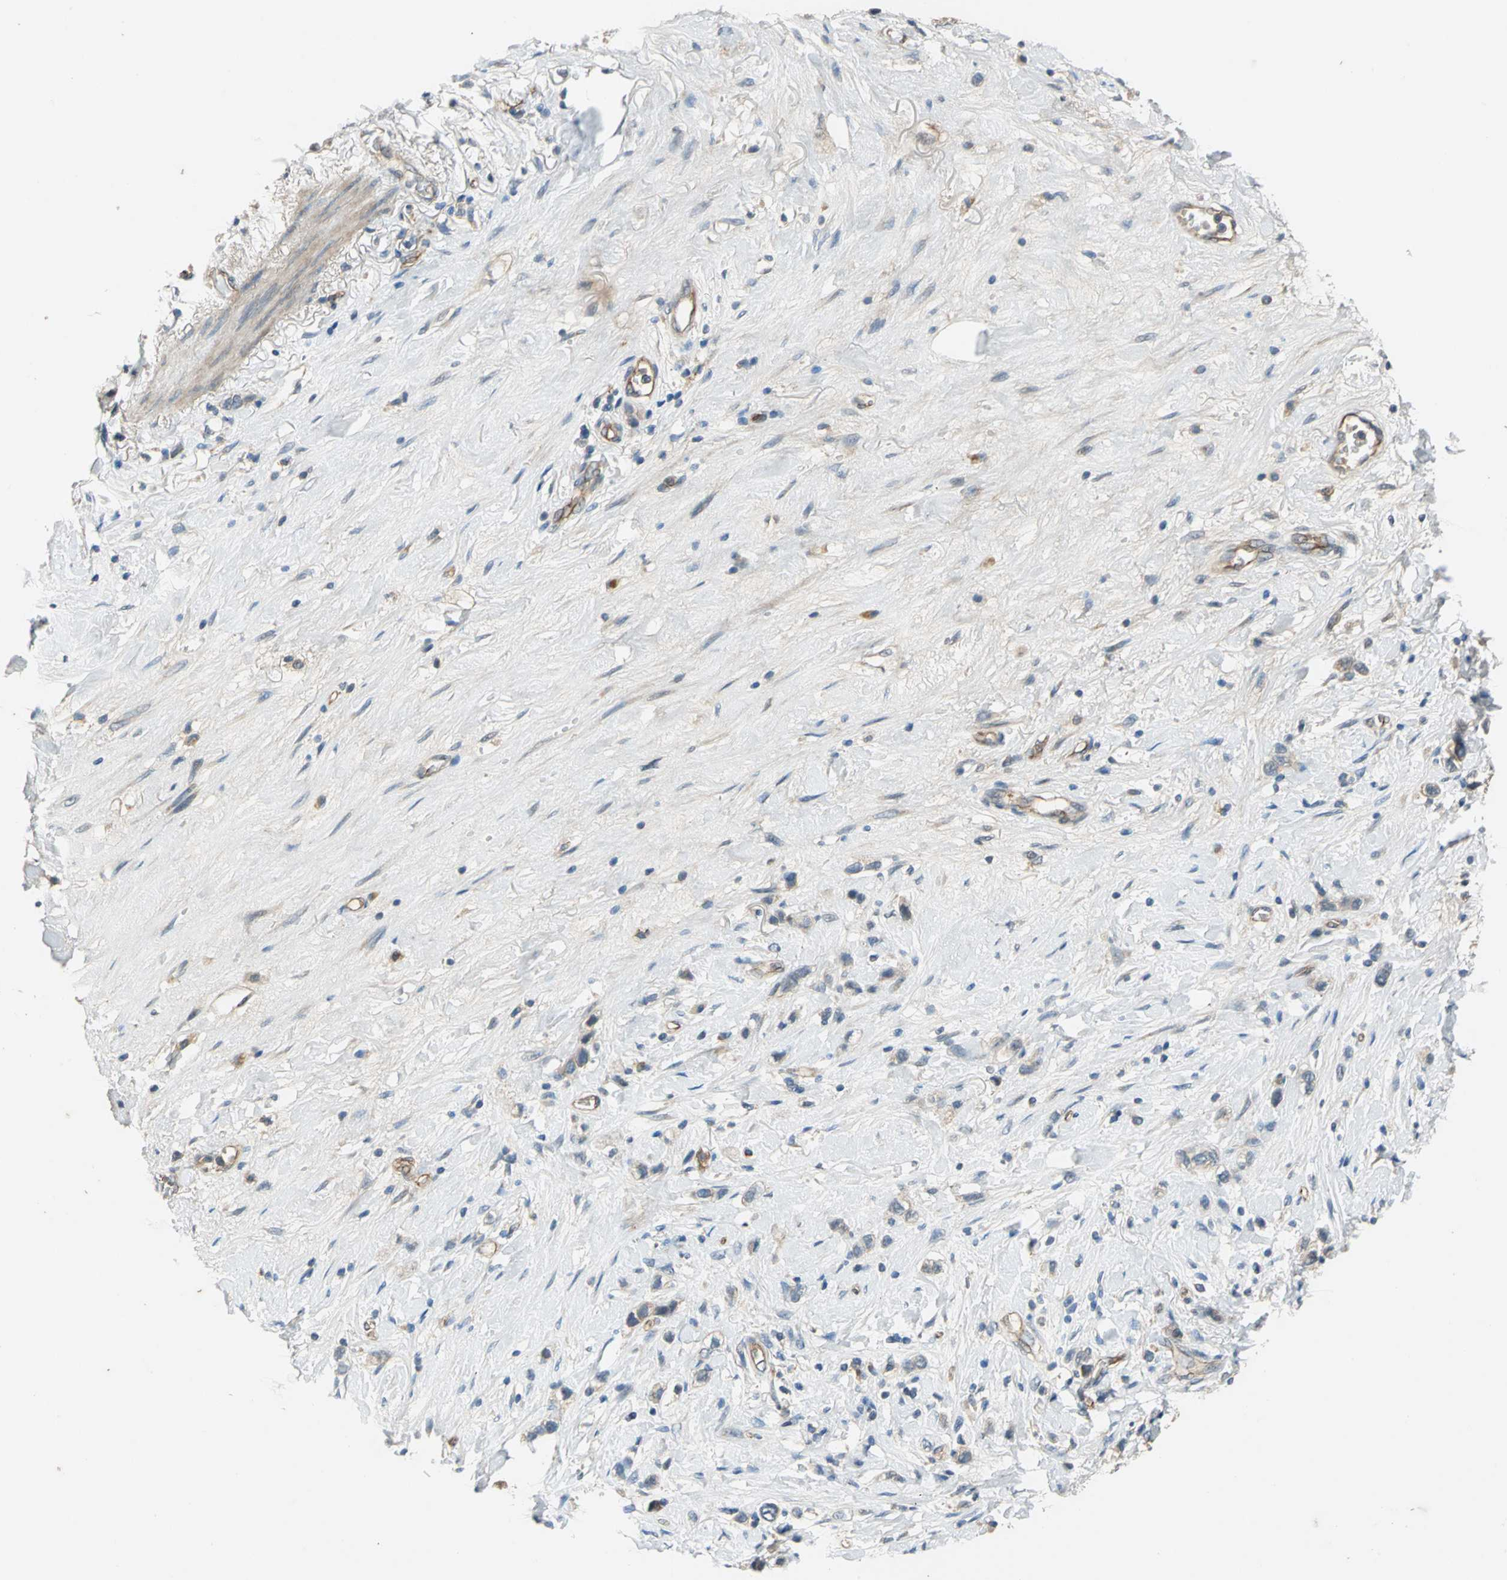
{"staining": {"intensity": "weak", "quantity": "25%-75%", "location": "cytoplasmic/membranous"}, "tissue": "stomach cancer", "cell_type": "Tumor cells", "image_type": "cancer", "snomed": [{"axis": "morphology", "description": "Normal tissue, NOS"}, {"axis": "morphology", "description": "Adenocarcinoma, NOS"}, {"axis": "morphology", "description": "Adenocarcinoma, High grade"}, {"axis": "topography", "description": "Stomach, upper"}, {"axis": "topography", "description": "Stomach"}], "caption": "Tumor cells reveal low levels of weak cytoplasmic/membranous staining in about 25%-75% of cells in human adenocarcinoma (high-grade) (stomach).", "gene": "EMCN", "patient": {"sex": "female", "age": 65}}